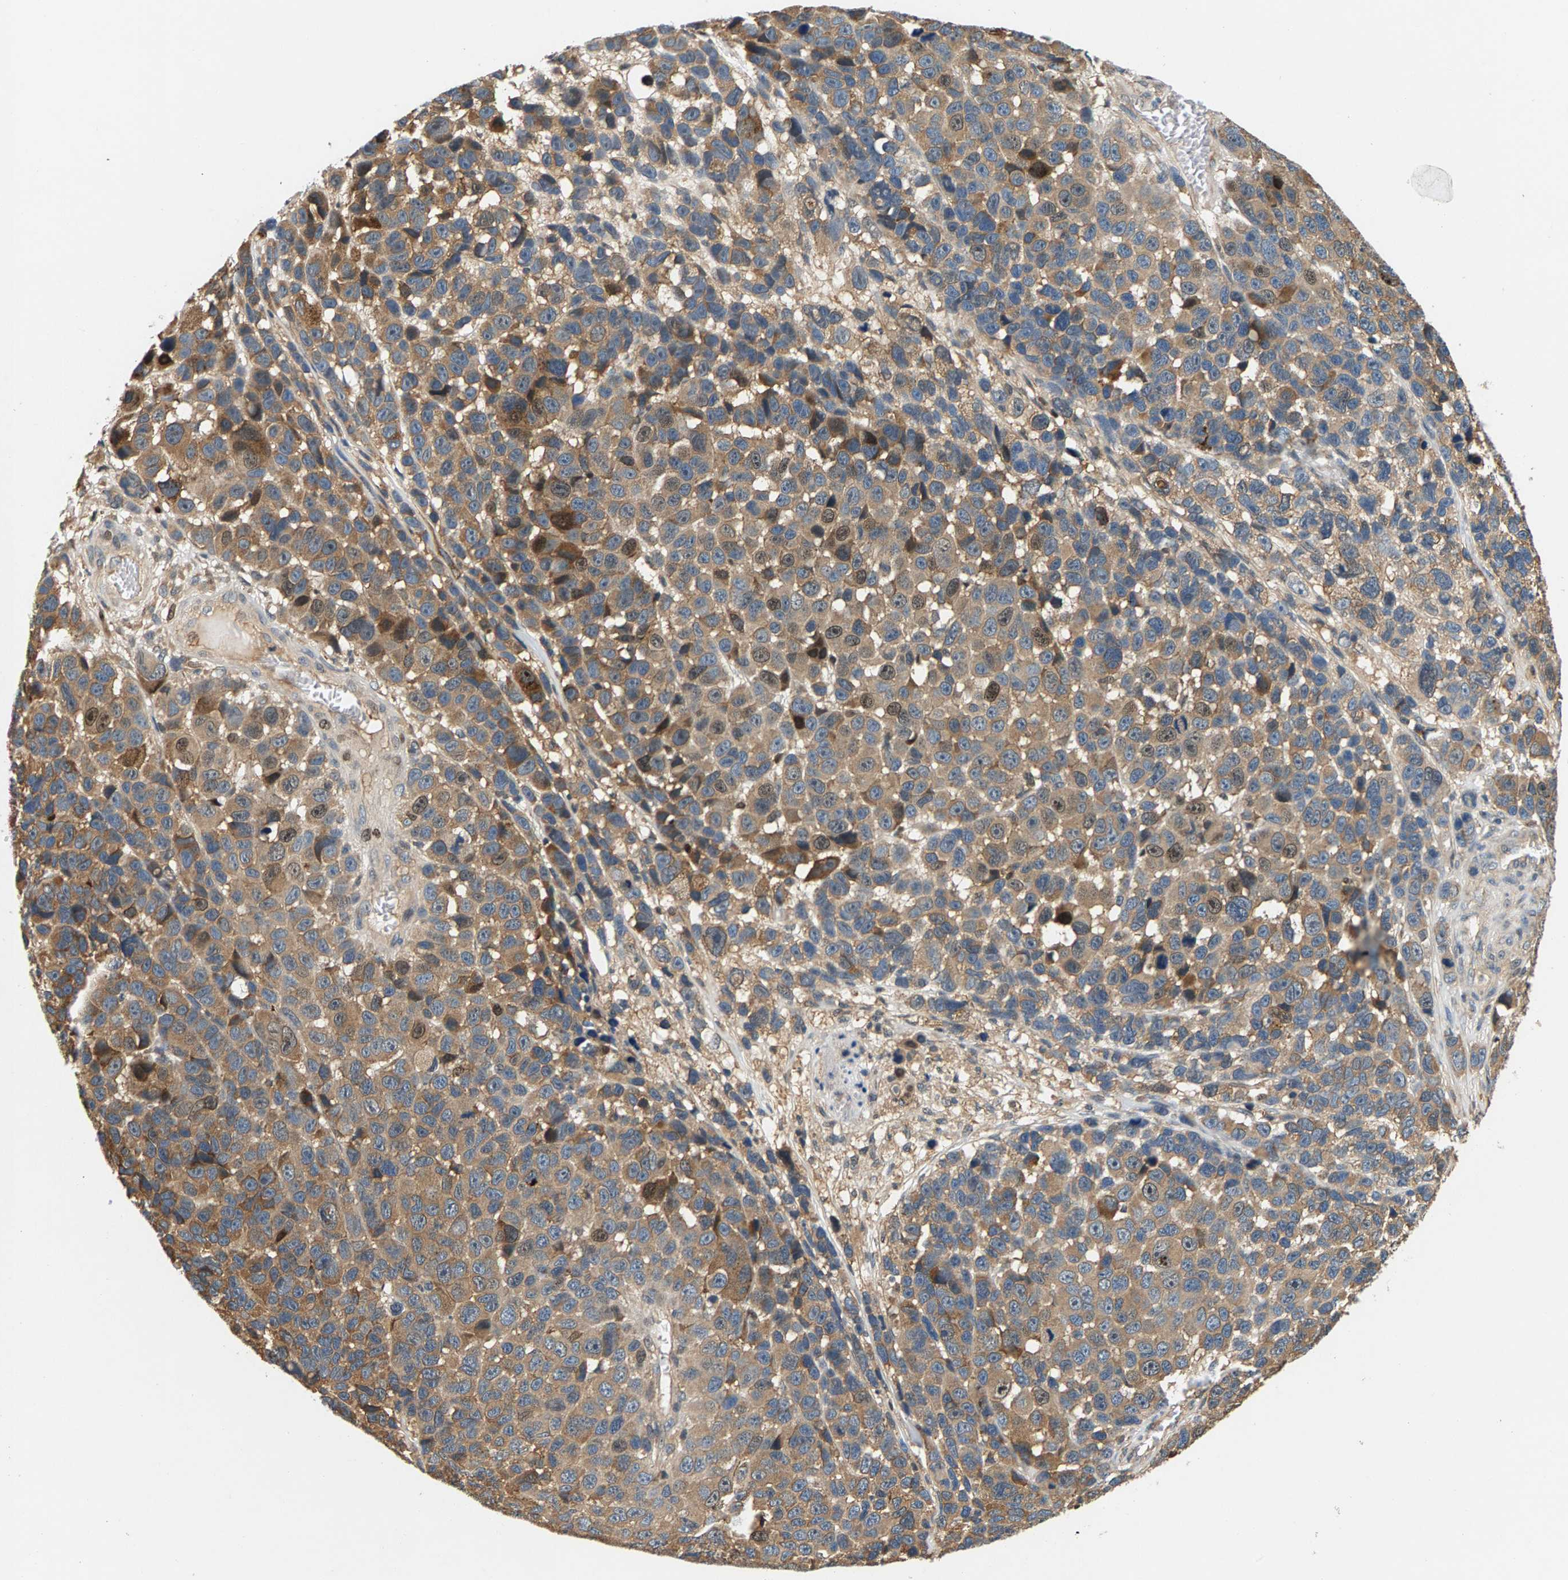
{"staining": {"intensity": "moderate", "quantity": ">75%", "location": "cytoplasmic/membranous"}, "tissue": "melanoma", "cell_type": "Tumor cells", "image_type": "cancer", "snomed": [{"axis": "morphology", "description": "Malignant melanoma, NOS"}, {"axis": "topography", "description": "Skin"}], "caption": "High-power microscopy captured an immunohistochemistry (IHC) photomicrograph of melanoma, revealing moderate cytoplasmic/membranous positivity in about >75% of tumor cells.", "gene": "FAM78A", "patient": {"sex": "male", "age": 53}}